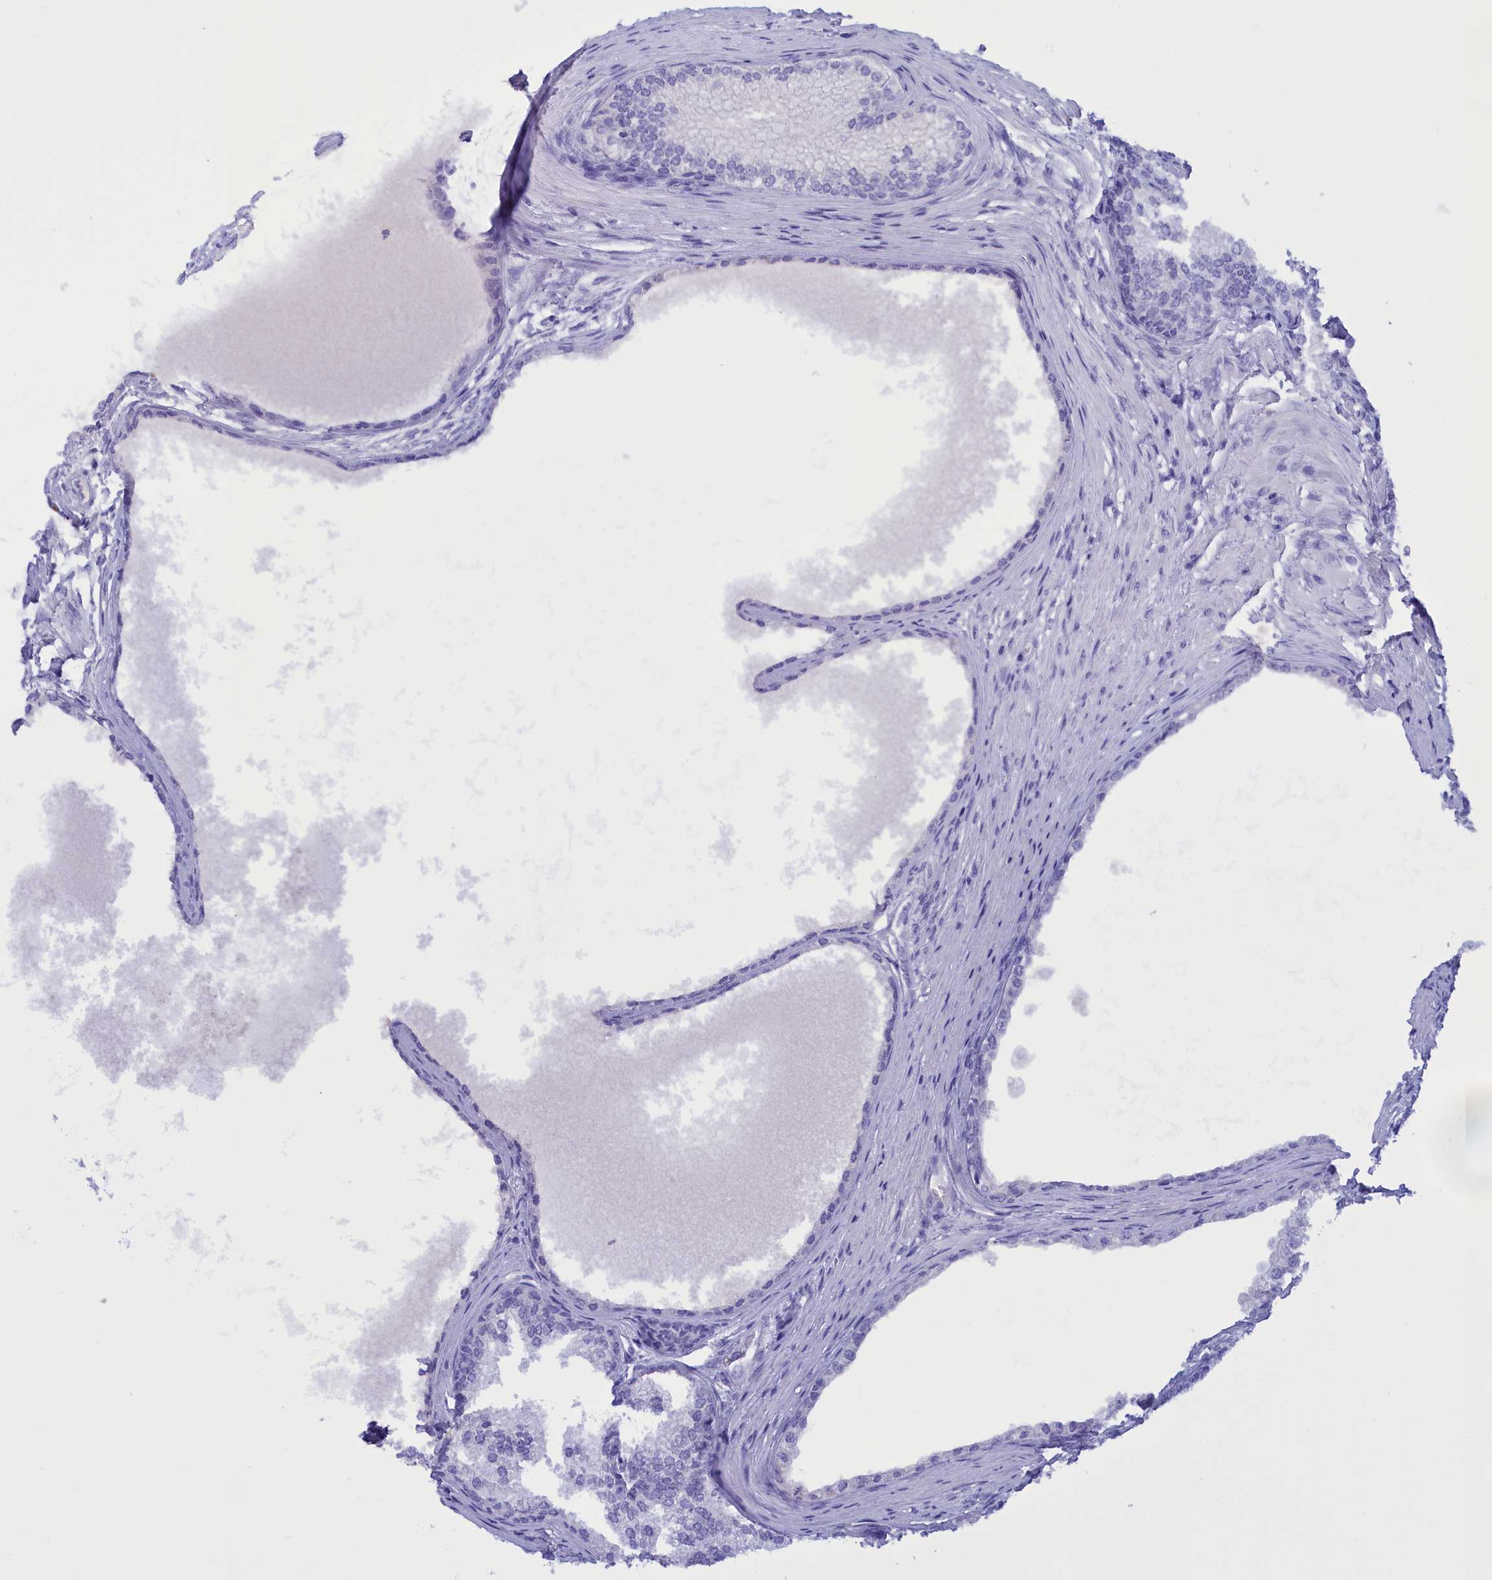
{"staining": {"intensity": "negative", "quantity": "none", "location": "none"}, "tissue": "prostate", "cell_type": "Glandular cells", "image_type": "normal", "snomed": [{"axis": "morphology", "description": "Normal tissue, NOS"}, {"axis": "topography", "description": "Prostate"}], "caption": "High power microscopy histopathology image of an immunohistochemistry (IHC) photomicrograph of normal prostate, revealing no significant positivity in glandular cells. (DAB immunohistochemistry (IHC) with hematoxylin counter stain).", "gene": "PROK2", "patient": {"sex": "male", "age": 76}}